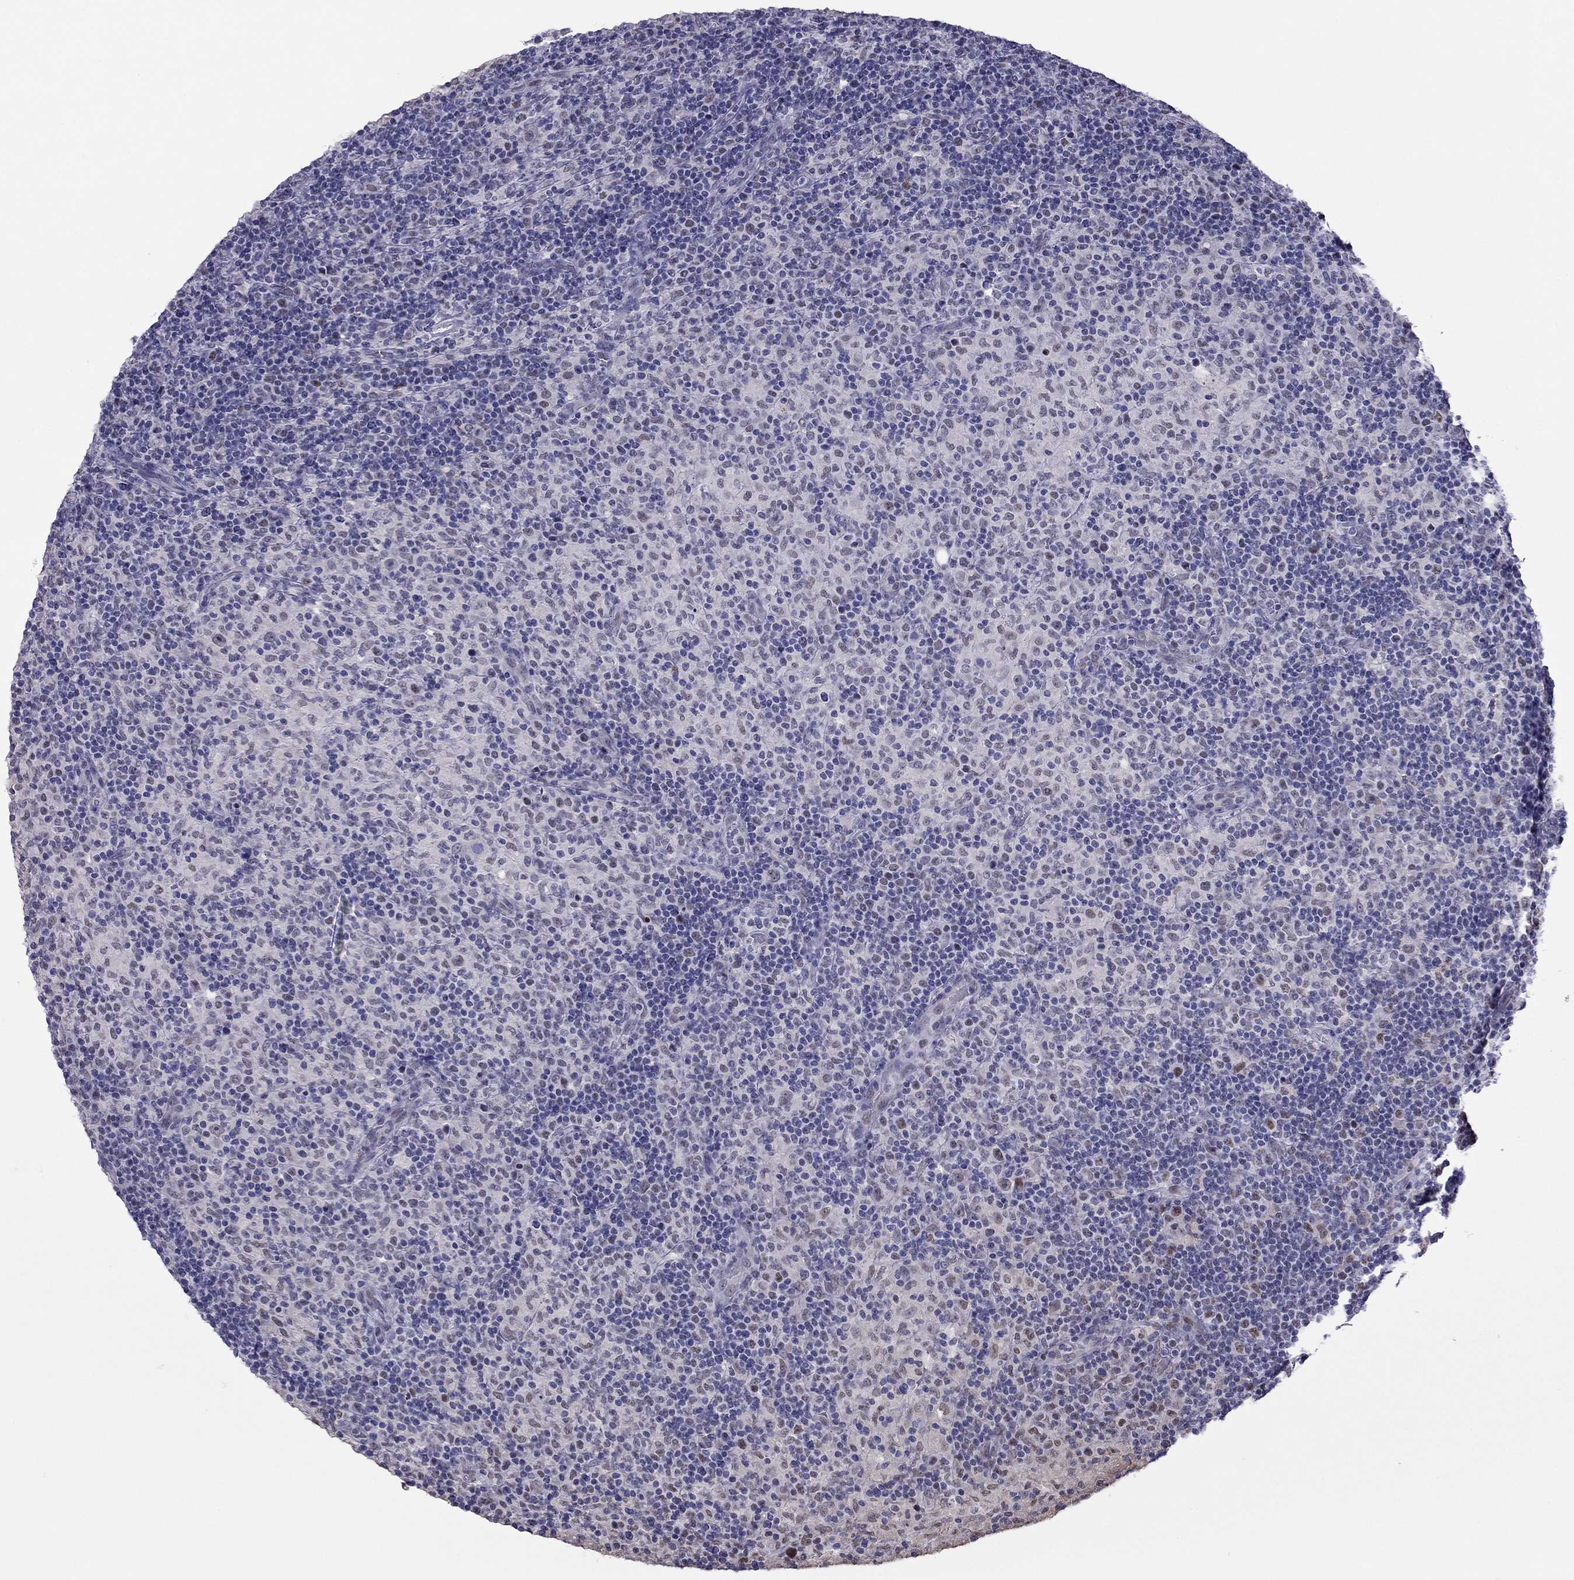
{"staining": {"intensity": "negative", "quantity": "none", "location": "none"}, "tissue": "lymphoma", "cell_type": "Tumor cells", "image_type": "cancer", "snomed": [{"axis": "morphology", "description": "Hodgkin's disease, NOS"}, {"axis": "topography", "description": "Lymph node"}], "caption": "Immunohistochemical staining of human Hodgkin's disease shows no significant positivity in tumor cells.", "gene": "PPM1G", "patient": {"sex": "male", "age": 70}}